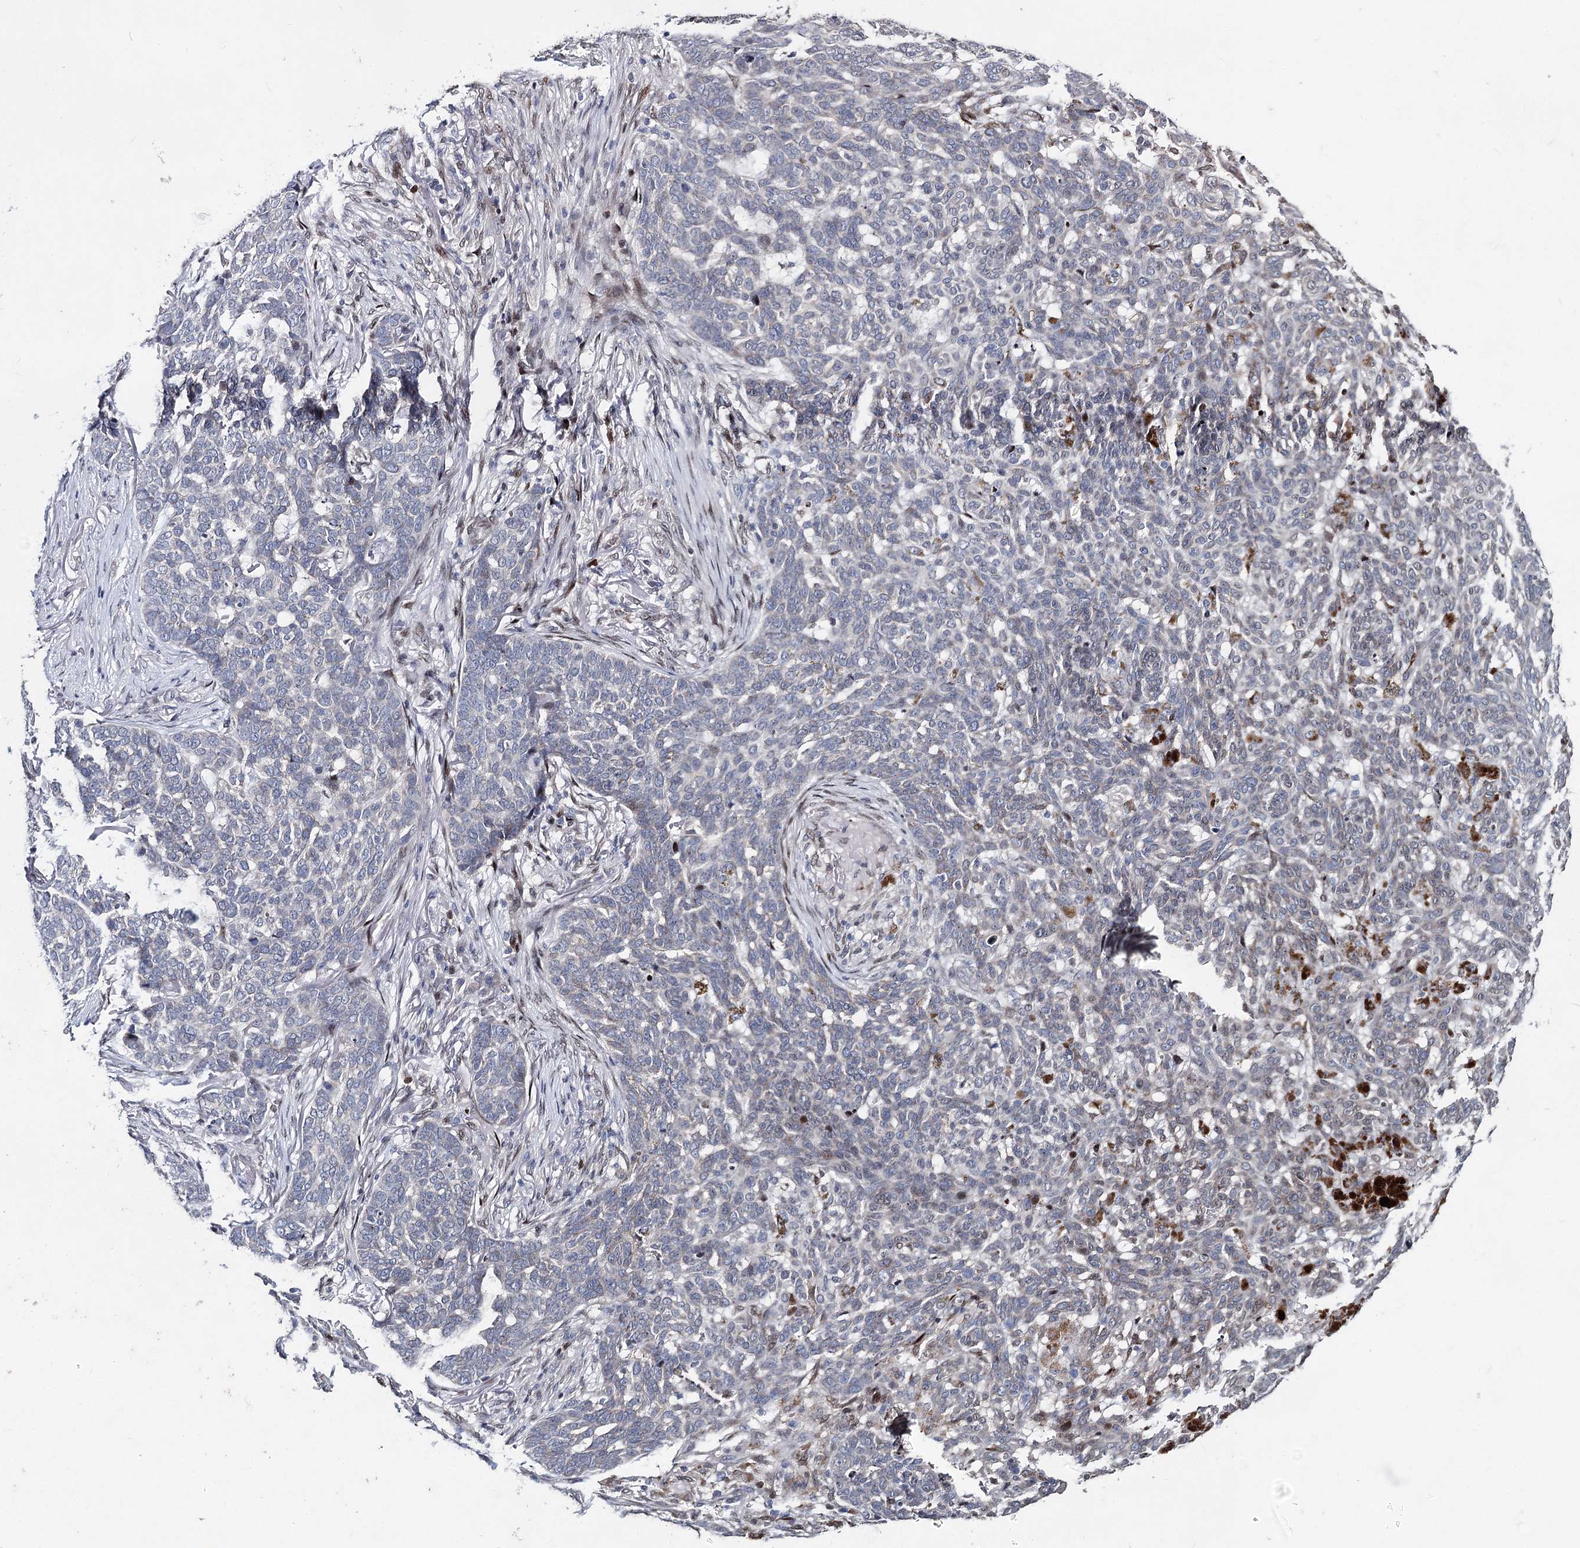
{"staining": {"intensity": "moderate", "quantity": "<25%", "location": "cytoplasmic/membranous"}, "tissue": "skin cancer", "cell_type": "Tumor cells", "image_type": "cancer", "snomed": [{"axis": "morphology", "description": "Basal cell carcinoma"}, {"axis": "topography", "description": "Skin"}], "caption": "This photomicrograph shows basal cell carcinoma (skin) stained with IHC to label a protein in brown. The cytoplasmic/membranous of tumor cells show moderate positivity for the protein. Nuclei are counter-stained blue.", "gene": "FRMD4A", "patient": {"sex": "male", "age": 85}}